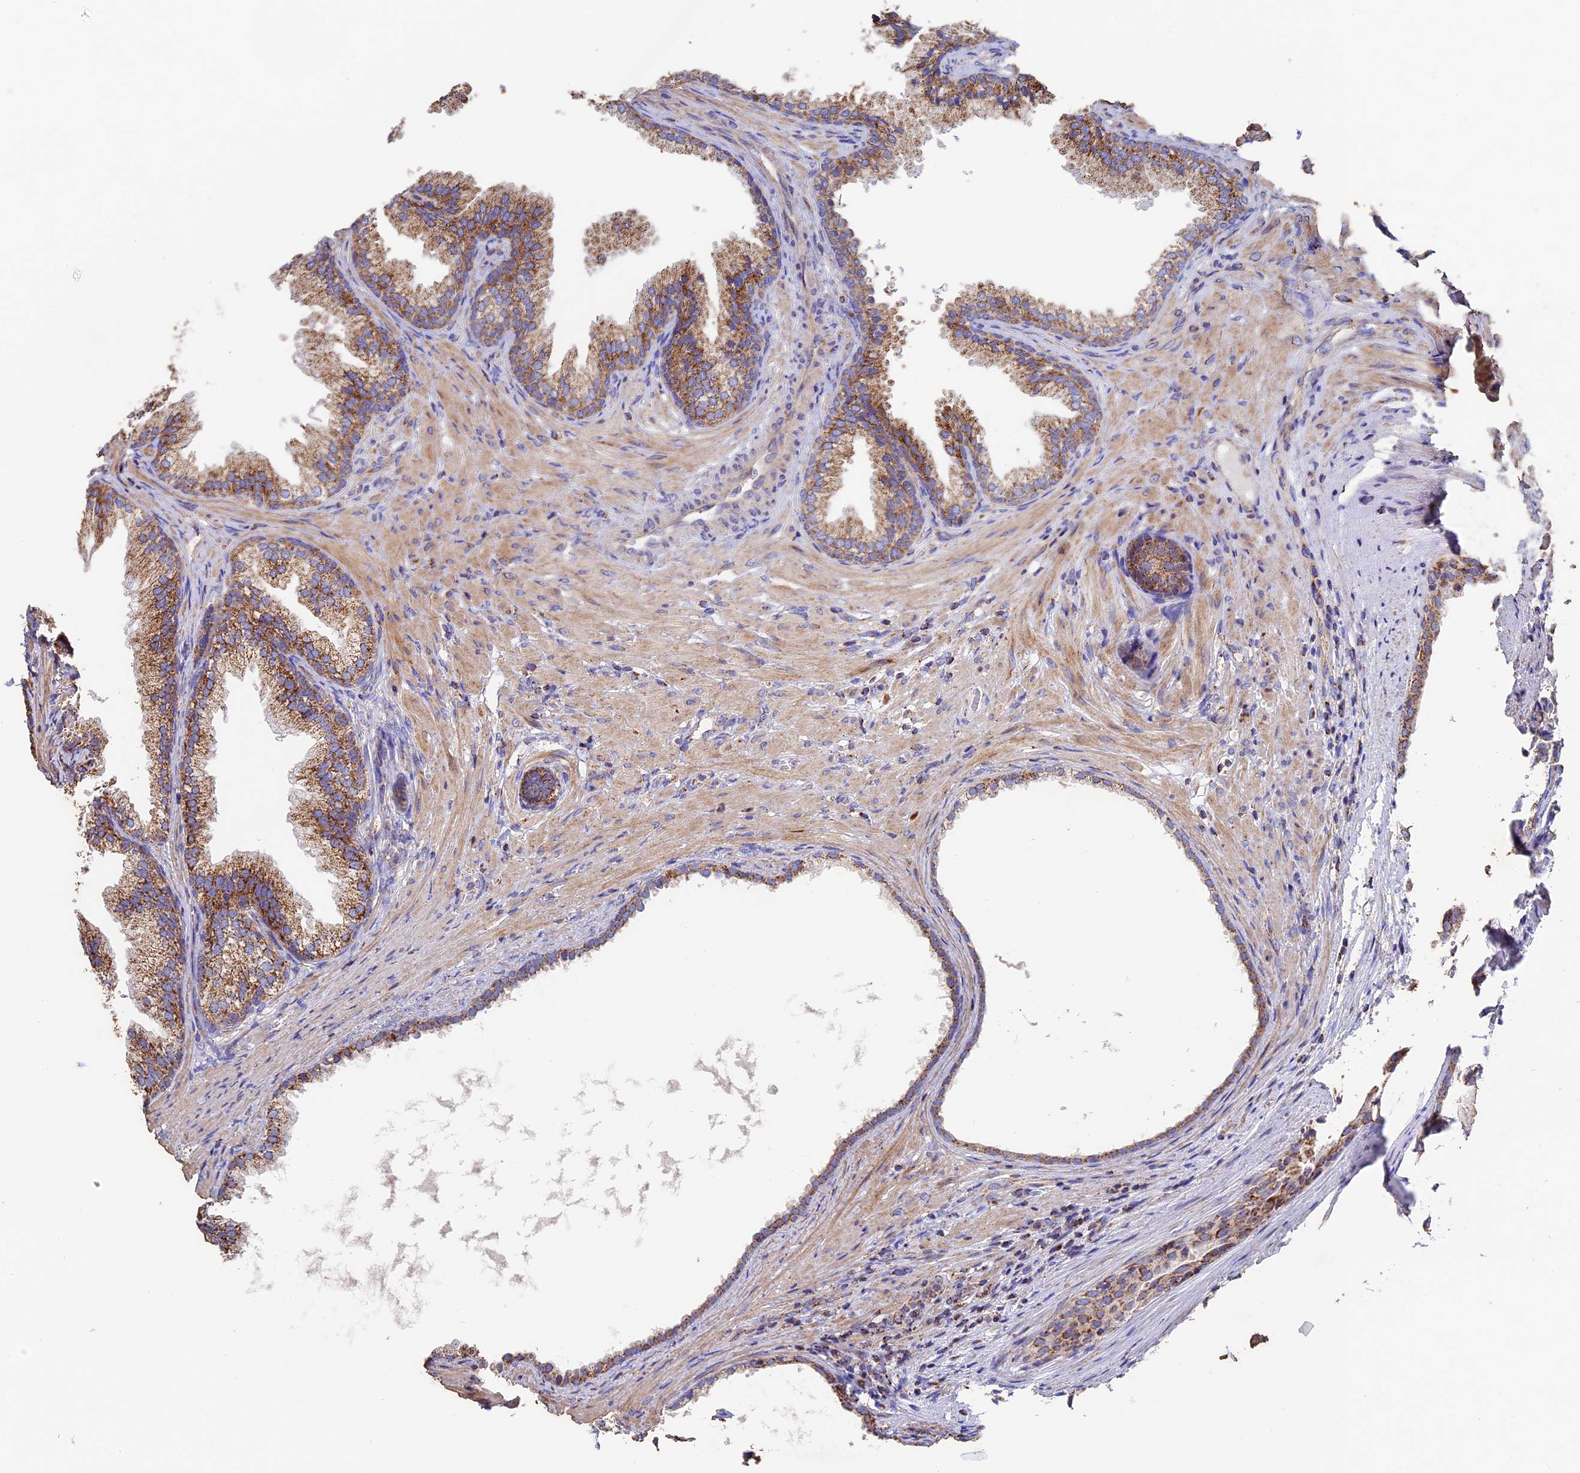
{"staining": {"intensity": "strong", "quantity": ">75%", "location": "cytoplasmic/membranous"}, "tissue": "prostate", "cell_type": "Glandular cells", "image_type": "normal", "snomed": [{"axis": "morphology", "description": "Normal tissue, NOS"}, {"axis": "topography", "description": "Prostate"}], "caption": "High-power microscopy captured an immunohistochemistry histopathology image of normal prostate, revealing strong cytoplasmic/membranous expression in approximately >75% of glandular cells. (Stains: DAB in brown, nuclei in blue, Microscopy: brightfield microscopy at high magnification).", "gene": "ADAT1", "patient": {"sex": "male", "age": 76}}